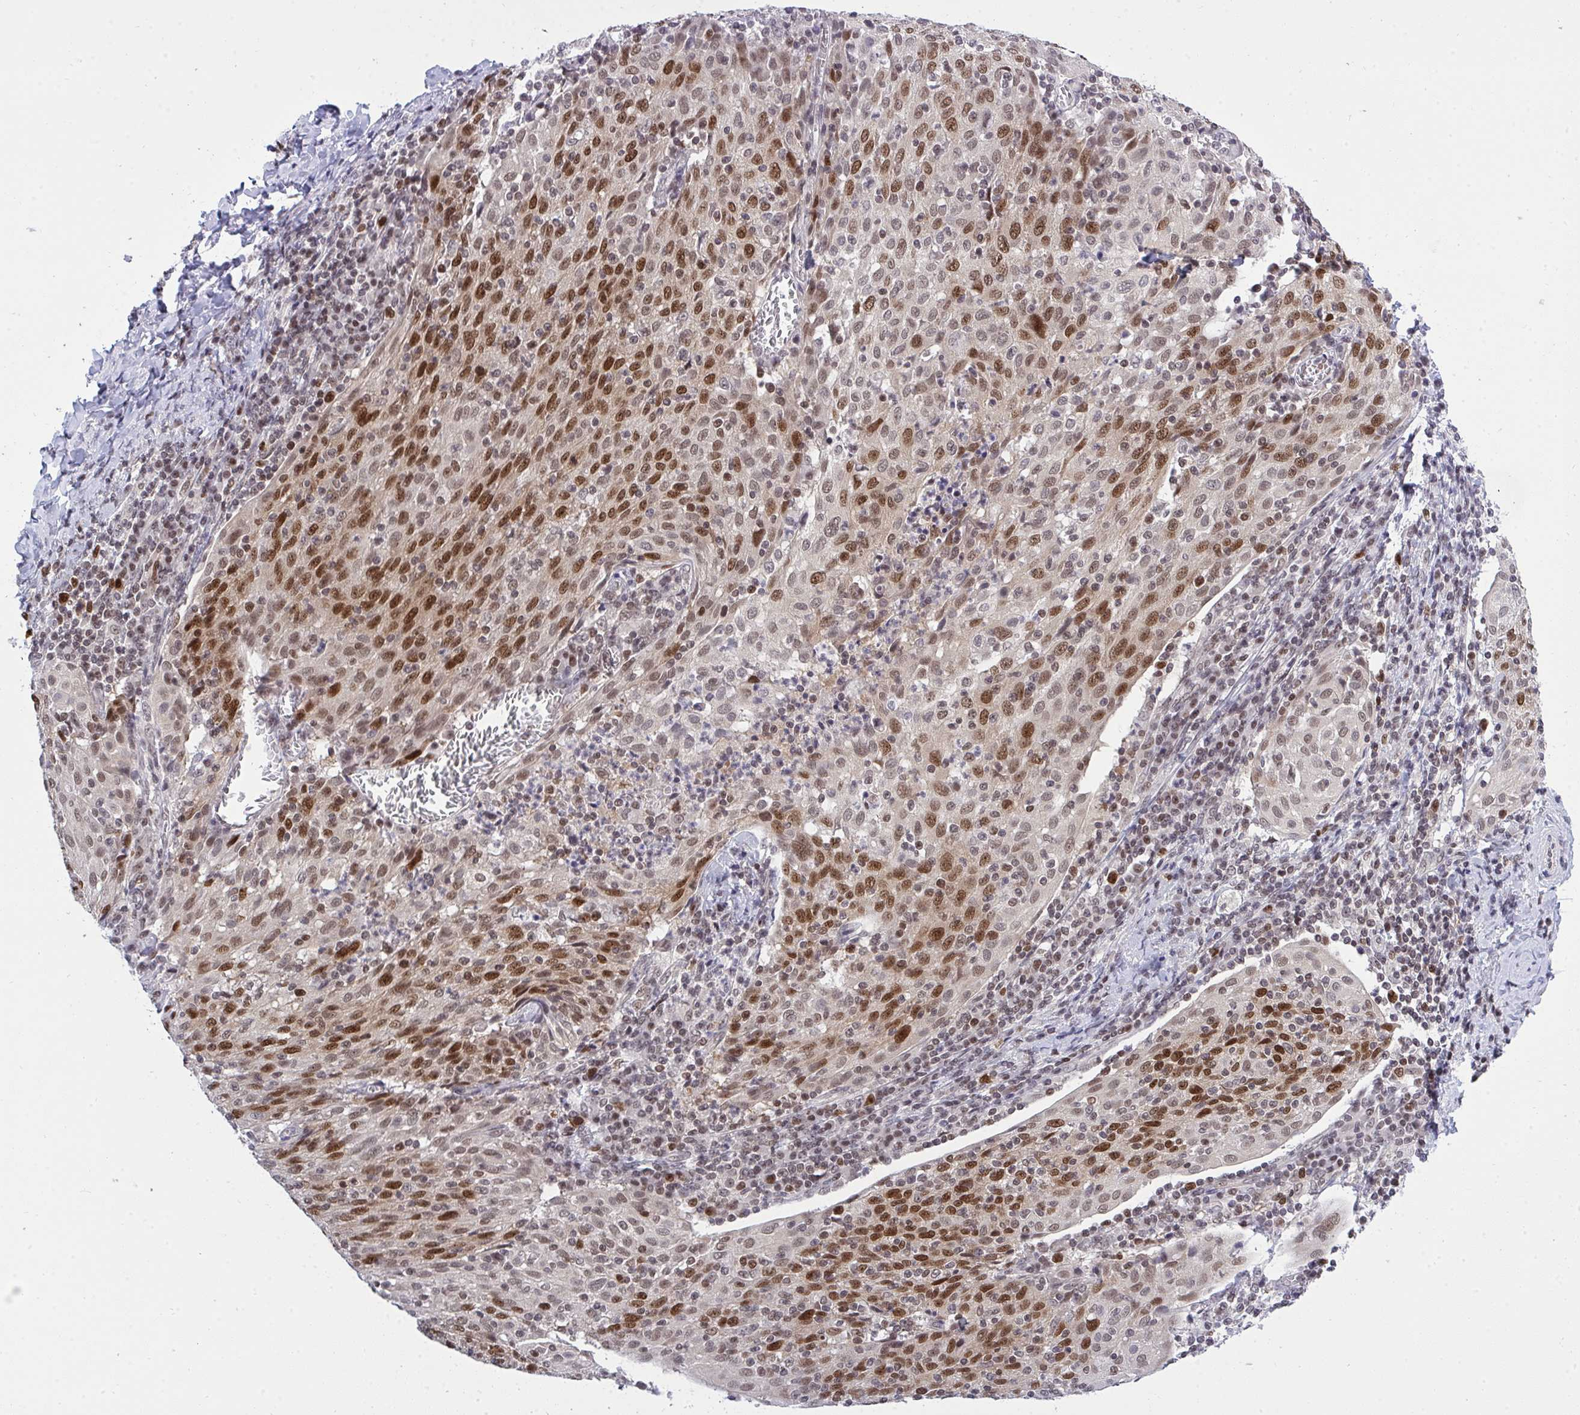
{"staining": {"intensity": "moderate", "quantity": ">75%", "location": "nuclear"}, "tissue": "cervical cancer", "cell_type": "Tumor cells", "image_type": "cancer", "snomed": [{"axis": "morphology", "description": "Squamous cell carcinoma, NOS"}, {"axis": "topography", "description": "Cervix"}], "caption": "Immunohistochemical staining of human cervical cancer (squamous cell carcinoma) exhibits moderate nuclear protein staining in about >75% of tumor cells.", "gene": "RFC4", "patient": {"sex": "female", "age": 52}}